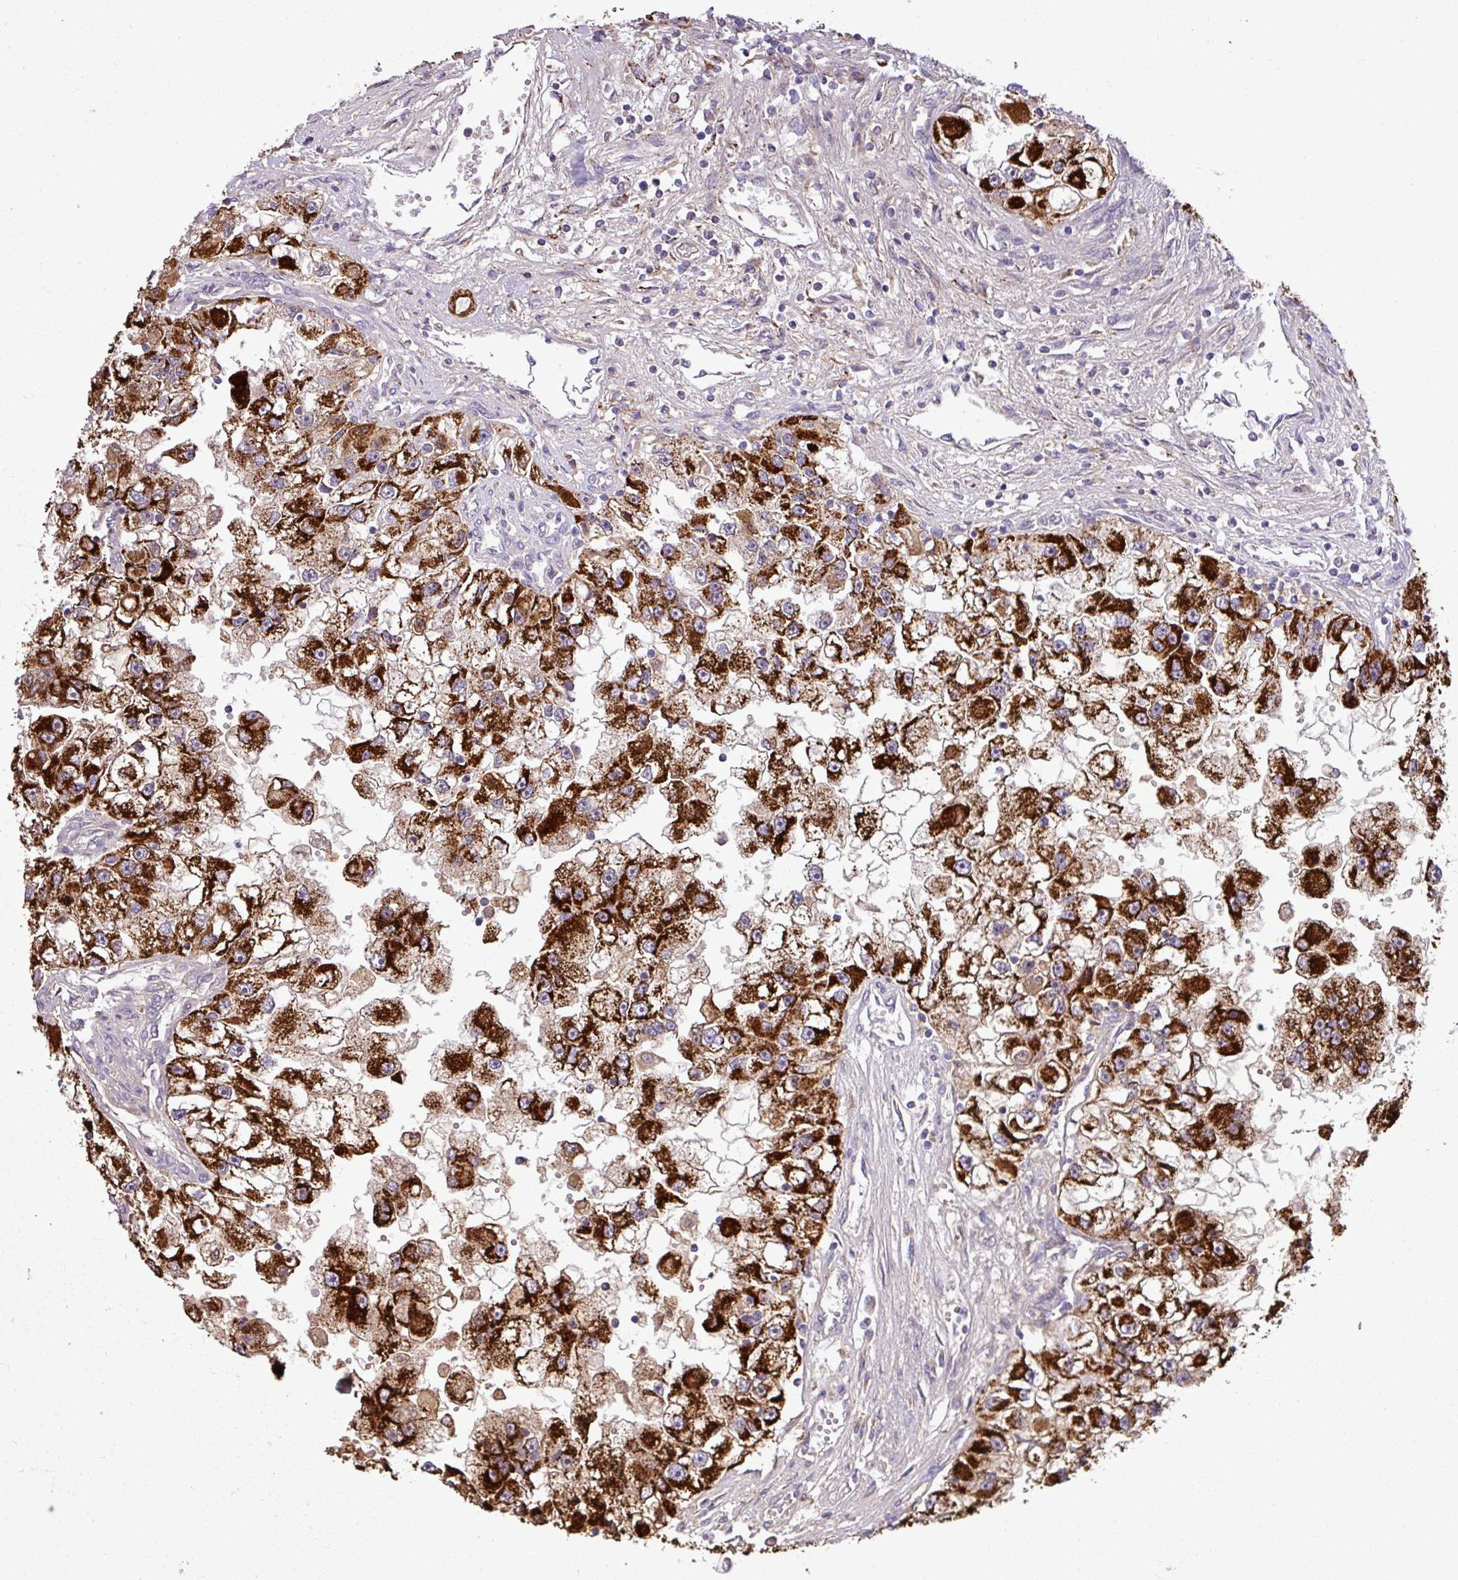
{"staining": {"intensity": "strong", "quantity": ">75%", "location": "cytoplasmic/membranous"}, "tissue": "renal cancer", "cell_type": "Tumor cells", "image_type": "cancer", "snomed": [{"axis": "morphology", "description": "Adenocarcinoma, NOS"}, {"axis": "topography", "description": "Kidney"}], "caption": "High-power microscopy captured an immunohistochemistry (IHC) image of adenocarcinoma (renal), revealing strong cytoplasmic/membranous positivity in about >75% of tumor cells. The protein is stained brown, and the nuclei are stained in blue (DAB IHC with brightfield microscopy, high magnification).", "gene": "SGPP1", "patient": {"sex": "male", "age": 63}}